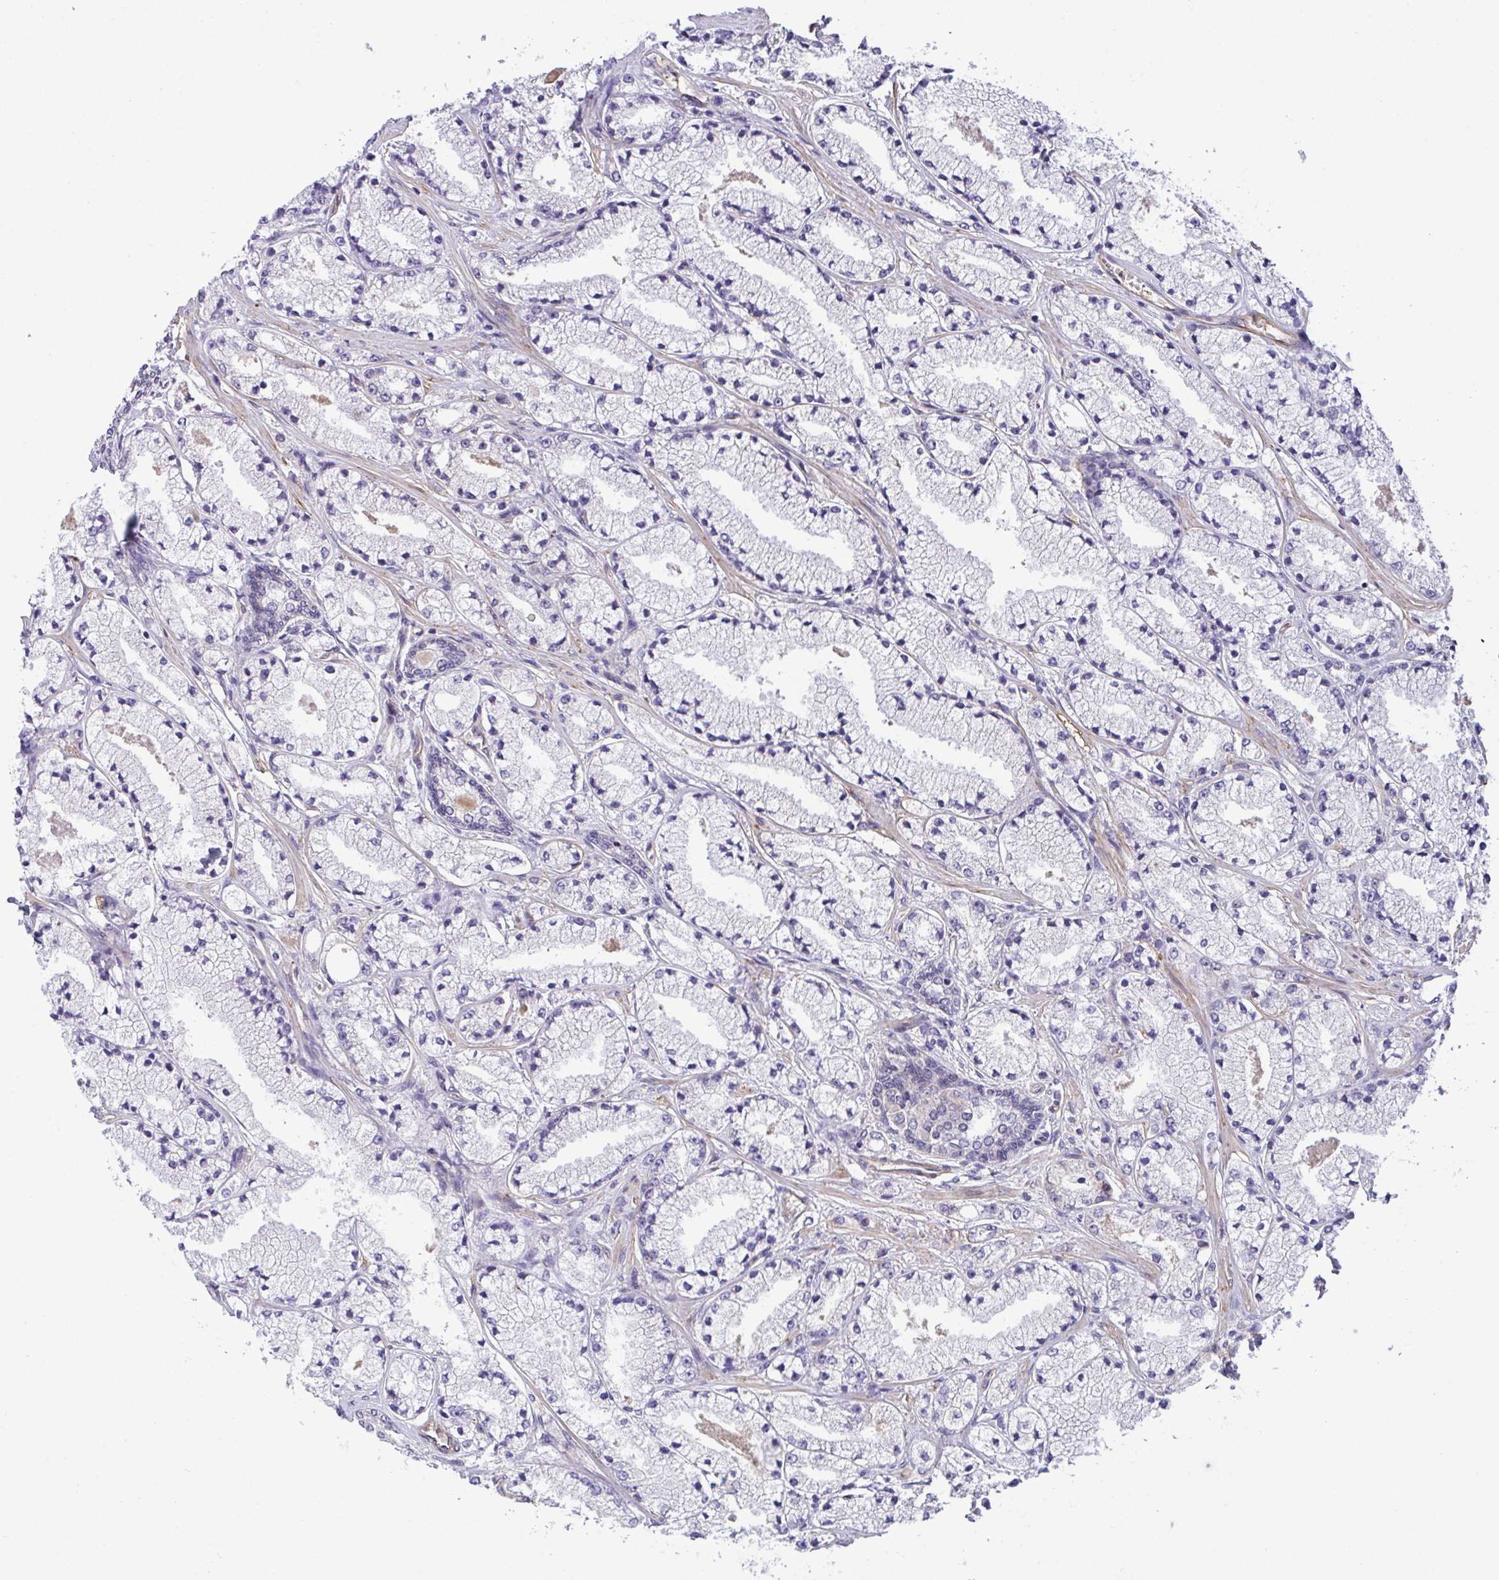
{"staining": {"intensity": "negative", "quantity": "none", "location": "none"}, "tissue": "prostate cancer", "cell_type": "Tumor cells", "image_type": "cancer", "snomed": [{"axis": "morphology", "description": "Adenocarcinoma, High grade"}, {"axis": "topography", "description": "Prostate"}], "caption": "There is no significant expression in tumor cells of prostate cancer (adenocarcinoma (high-grade)).", "gene": "RHOXF1", "patient": {"sex": "male", "age": 63}}